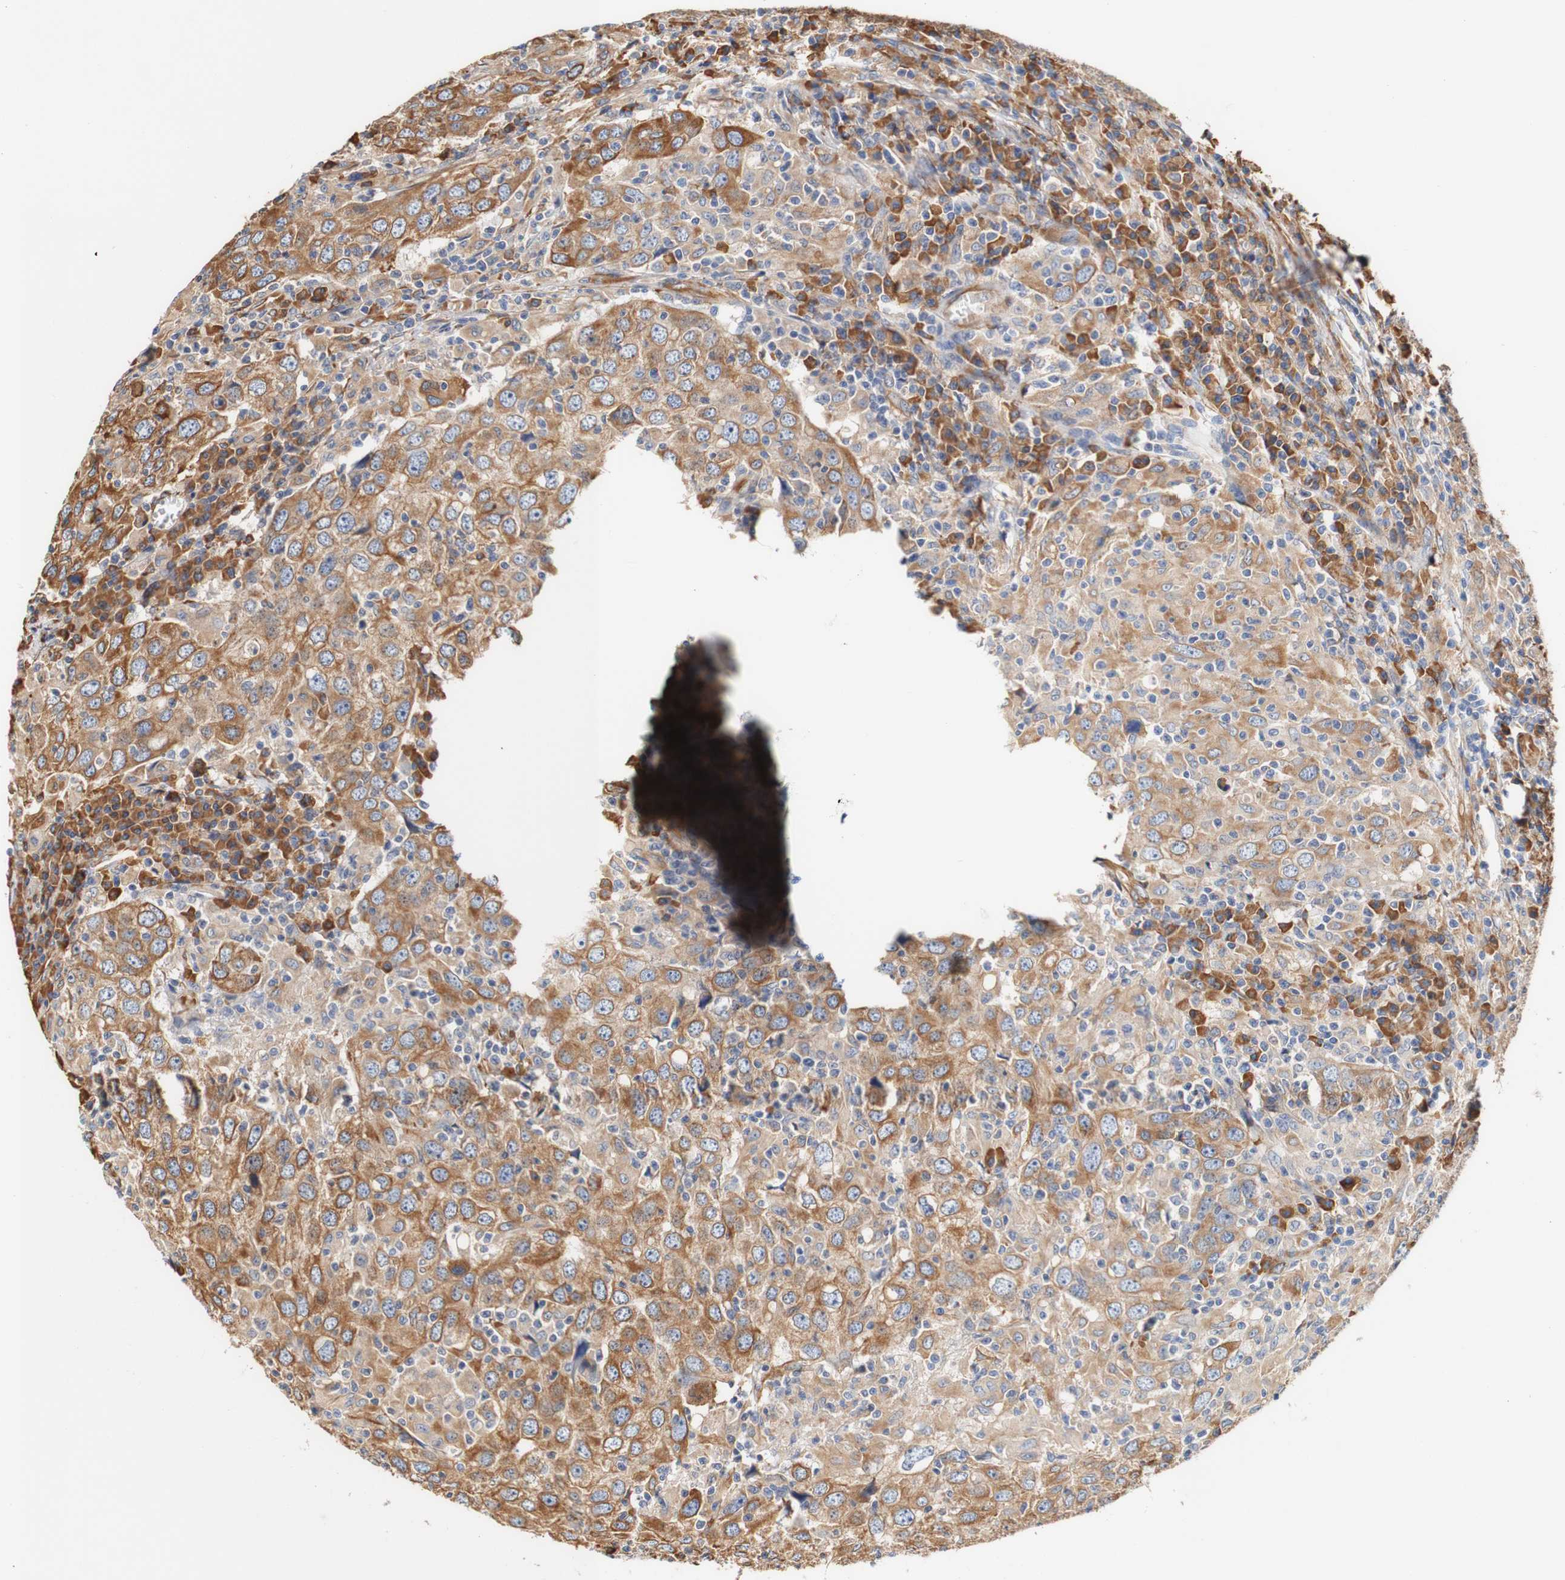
{"staining": {"intensity": "moderate", "quantity": ">75%", "location": "cytoplasmic/membranous"}, "tissue": "head and neck cancer", "cell_type": "Tumor cells", "image_type": "cancer", "snomed": [{"axis": "morphology", "description": "Adenocarcinoma, NOS"}, {"axis": "topography", "description": "Salivary gland"}, {"axis": "topography", "description": "Head-Neck"}], "caption": "Head and neck adenocarcinoma stained with a brown dye reveals moderate cytoplasmic/membranous positive expression in approximately >75% of tumor cells.", "gene": "EIF2AK4", "patient": {"sex": "female", "age": 65}}